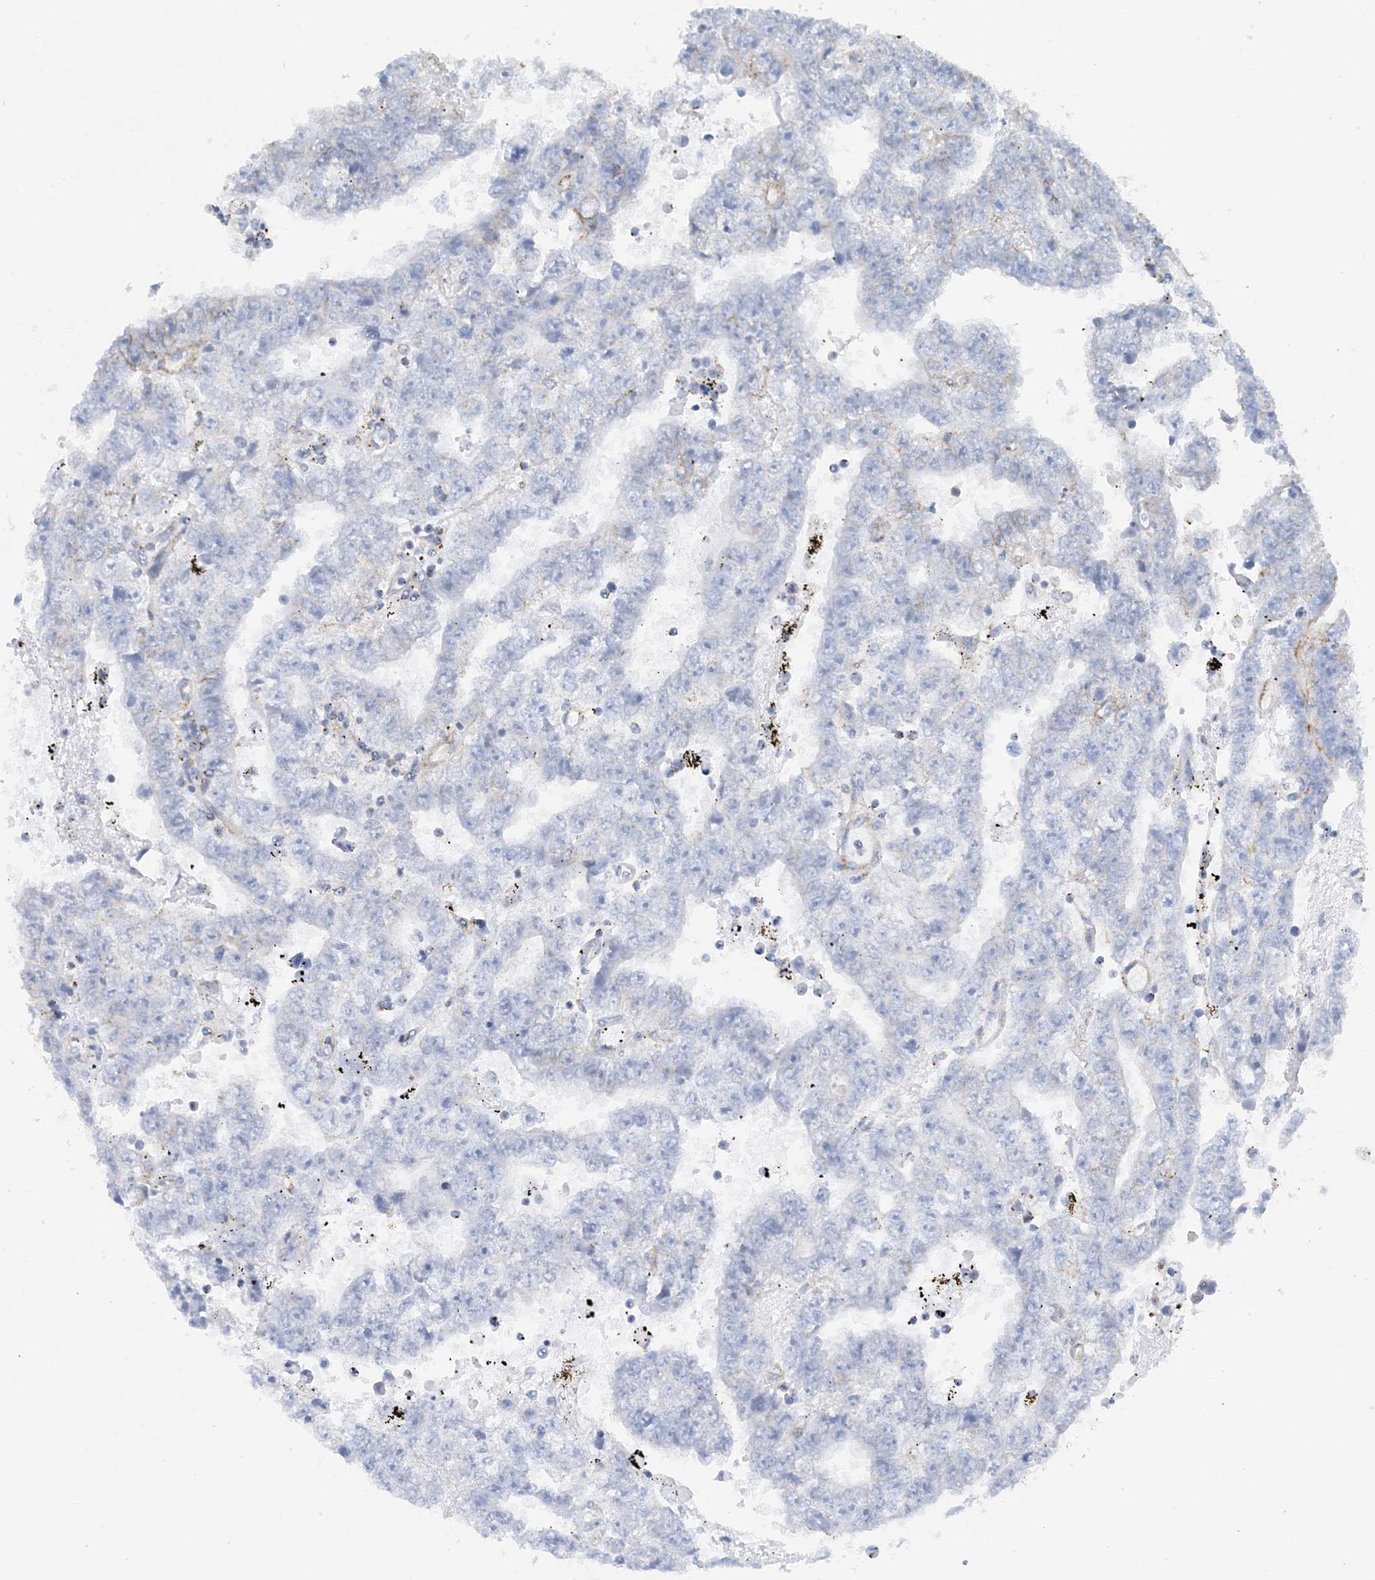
{"staining": {"intensity": "negative", "quantity": "none", "location": "none"}, "tissue": "testis cancer", "cell_type": "Tumor cells", "image_type": "cancer", "snomed": [{"axis": "morphology", "description": "Carcinoma, Embryonal, NOS"}, {"axis": "topography", "description": "Testis"}], "caption": "The micrograph reveals no significant positivity in tumor cells of testis cancer.", "gene": "CALHM5", "patient": {"sex": "male", "age": 25}}